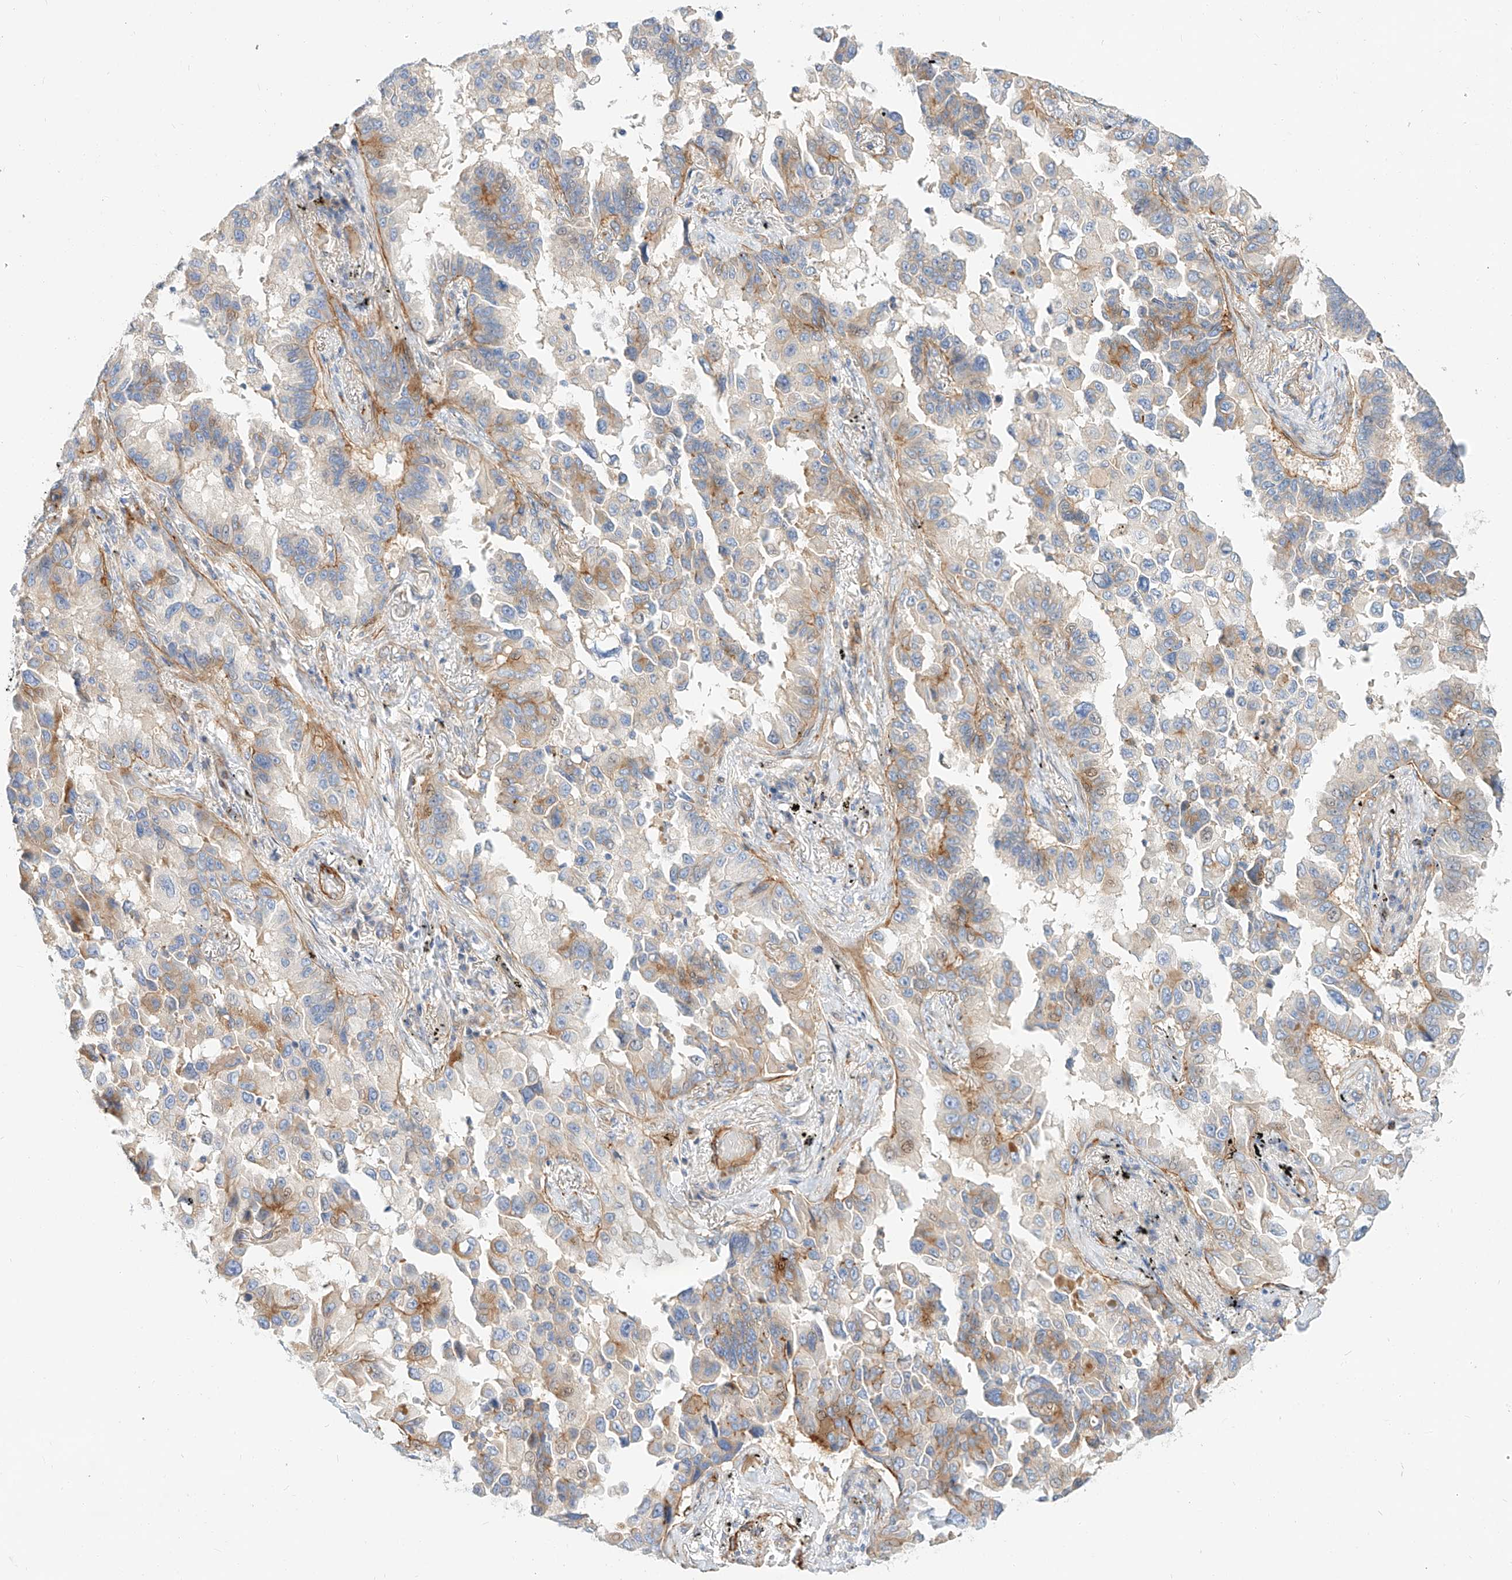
{"staining": {"intensity": "moderate", "quantity": "<25%", "location": "cytoplasmic/membranous"}, "tissue": "lung cancer", "cell_type": "Tumor cells", "image_type": "cancer", "snomed": [{"axis": "morphology", "description": "Adenocarcinoma, NOS"}, {"axis": "topography", "description": "Lung"}], "caption": "Immunohistochemistry (IHC) of human adenocarcinoma (lung) displays low levels of moderate cytoplasmic/membranous expression in about <25% of tumor cells.", "gene": "KCNH5", "patient": {"sex": "female", "age": 67}}